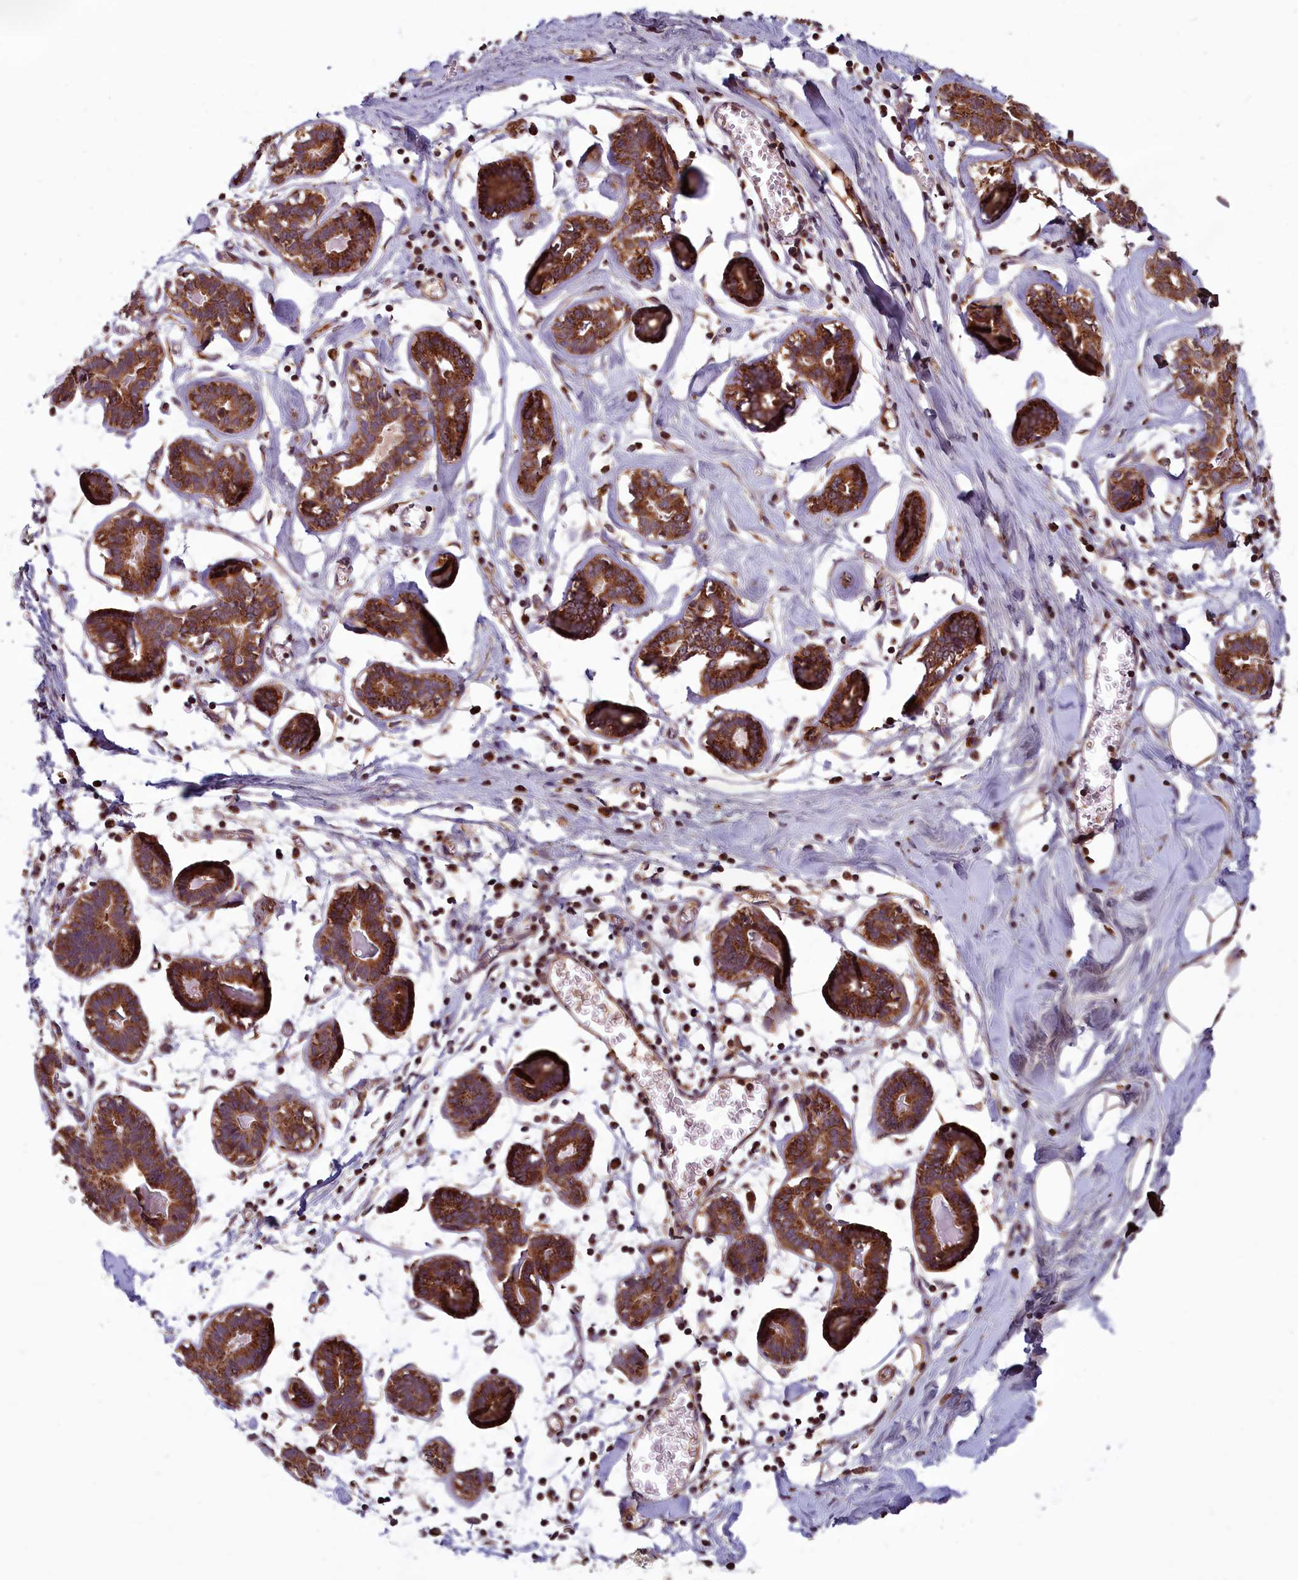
{"staining": {"intensity": "moderate", "quantity": ">75%", "location": "cytoplasmic/membranous"}, "tissue": "breast", "cell_type": "Adipocytes", "image_type": "normal", "snomed": [{"axis": "morphology", "description": "Normal tissue, NOS"}, {"axis": "topography", "description": "Breast"}], "caption": "Immunohistochemical staining of benign human breast demonstrates moderate cytoplasmic/membranous protein expression in approximately >75% of adipocytes. (Brightfield microscopy of DAB IHC at high magnification).", "gene": "CCDC15", "patient": {"sex": "female", "age": 27}}